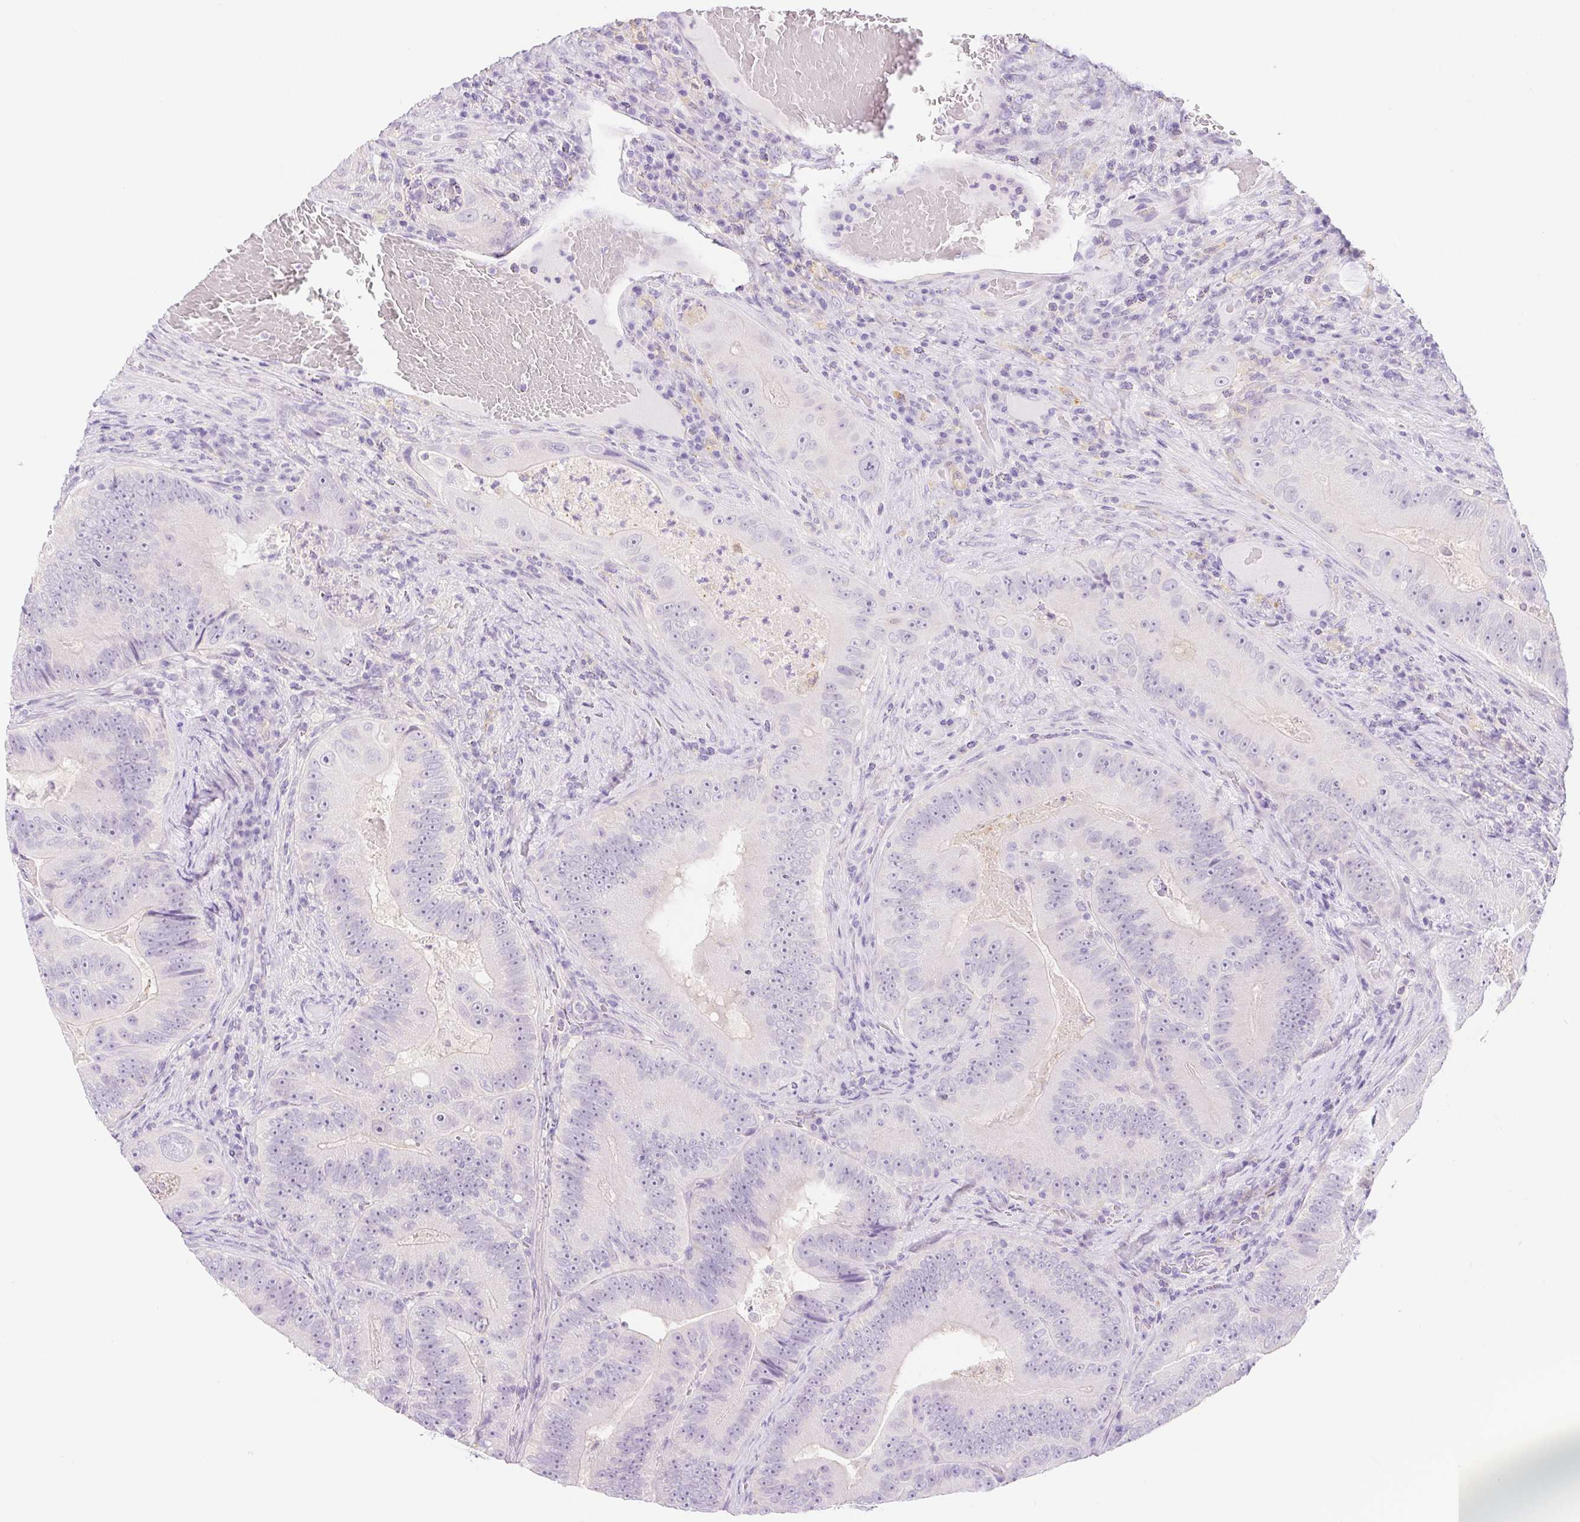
{"staining": {"intensity": "negative", "quantity": "none", "location": "none"}, "tissue": "colorectal cancer", "cell_type": "Tumor cells", "image_type": "cancer", "snomed": [{"axis": "morphology", "description": "Adenocarcinoma, NOS"}, {"axis": "topography", "description": "Colon"}], "caption": "Human colorectal adenocarcinoma stained for a protein using IHC reveals no expression in tumor cells.", "gene": "DYNC2LI1", "patient": {"sex": "female", "age": 86}}